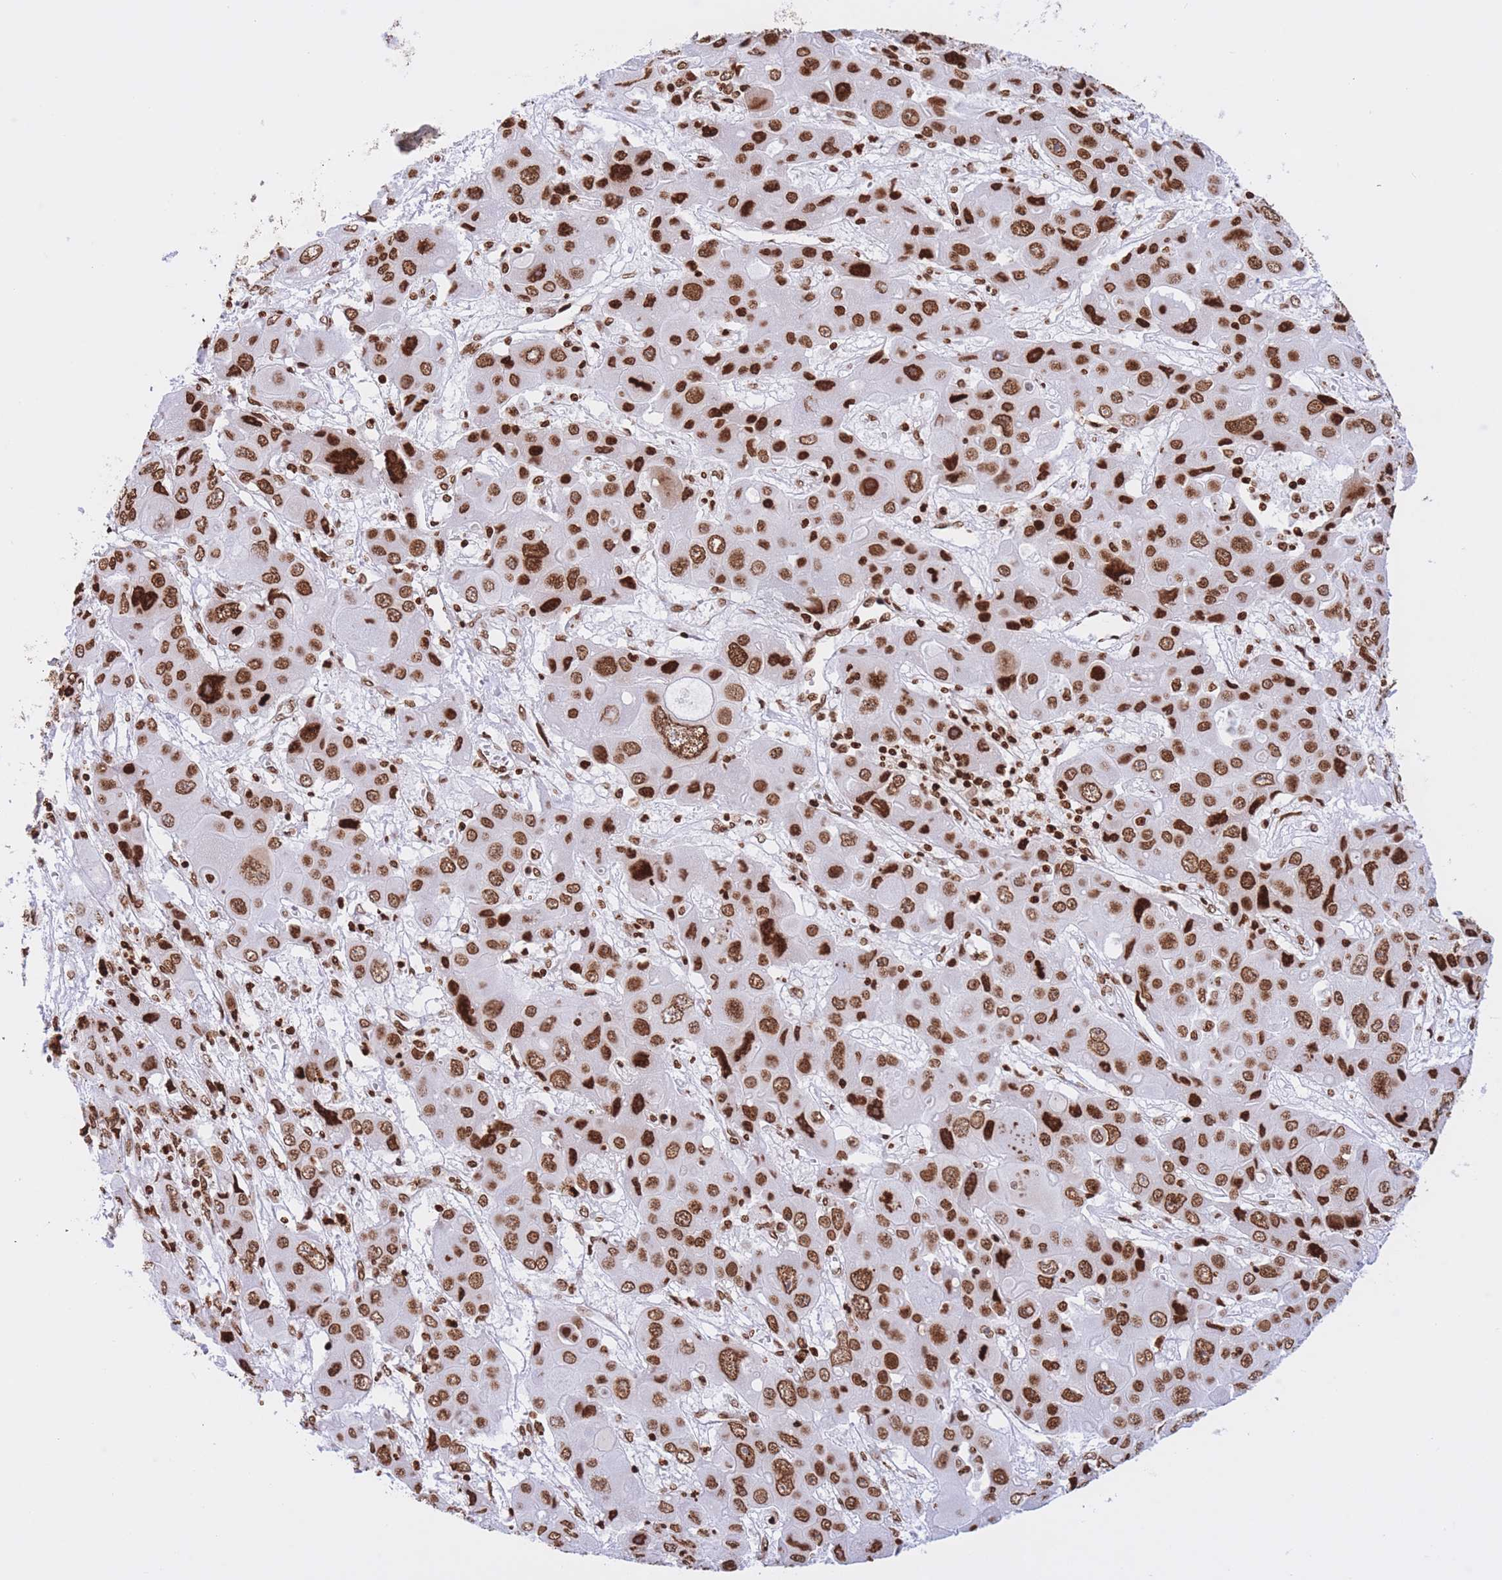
{"staining": {"intensity": "strong", "quantity": ">75%", "location": "nuclear"}, "tissue": "liver cancer", "cell_type": "Tumor cells", "image_type": "cancer", "snomed": [{"axis": "morphology", "description": "Cholangiocarcinoma"}, {"axis": "topography", "description": "Liver"}], "caption": "Cholangiocarcinoma (liver) was stained to show a protein in brown. There is high levels of strong nuclear positivity in approximately >75% of tumor cells.", "gene": "H2BC11", "patient": {"sex": "male", "age": 67}}